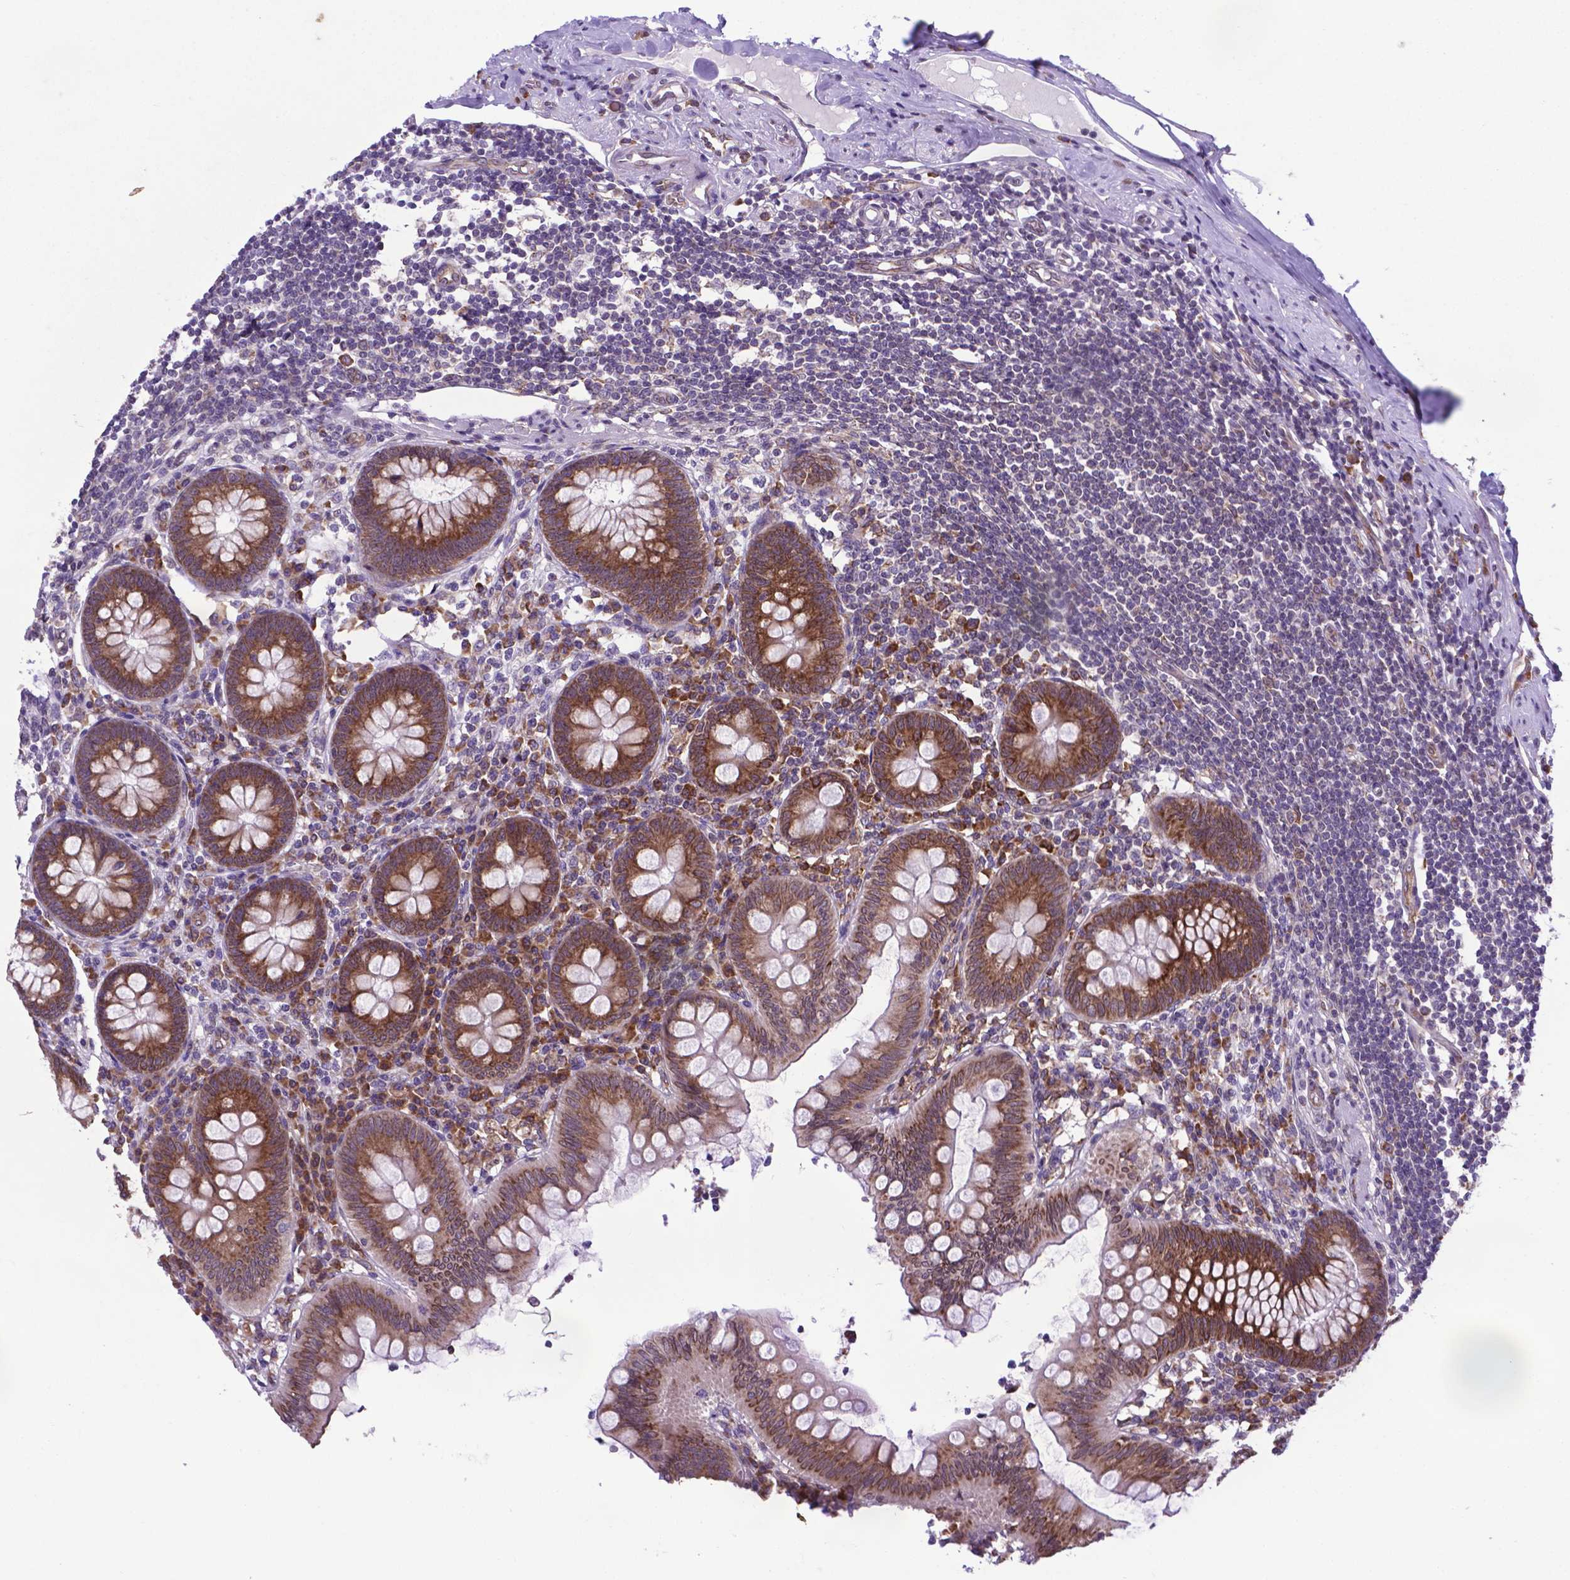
{"staining": {"intensity": "moderate", "quantity": "<25%", "location": "cytoplasmic/membranous"}, "tissue": "appendix", "cell_type": "Glandular cells", "image_type": "normal", "snomed": [{"axis": "morphology", "description": "Normal tissue, NOS"}, {"axis": "topography", "description": "Appendix"}], "caption": "Immunohistochemistry histopathology image of benign human appendix stained for a protein (brown), which reveals low levels of moderate cytoplasmic/membranous expression in approximately <25% of glandular cells.", "gene": "ENSG00000269590", "patient": {"sex": "female", "age": 57}}